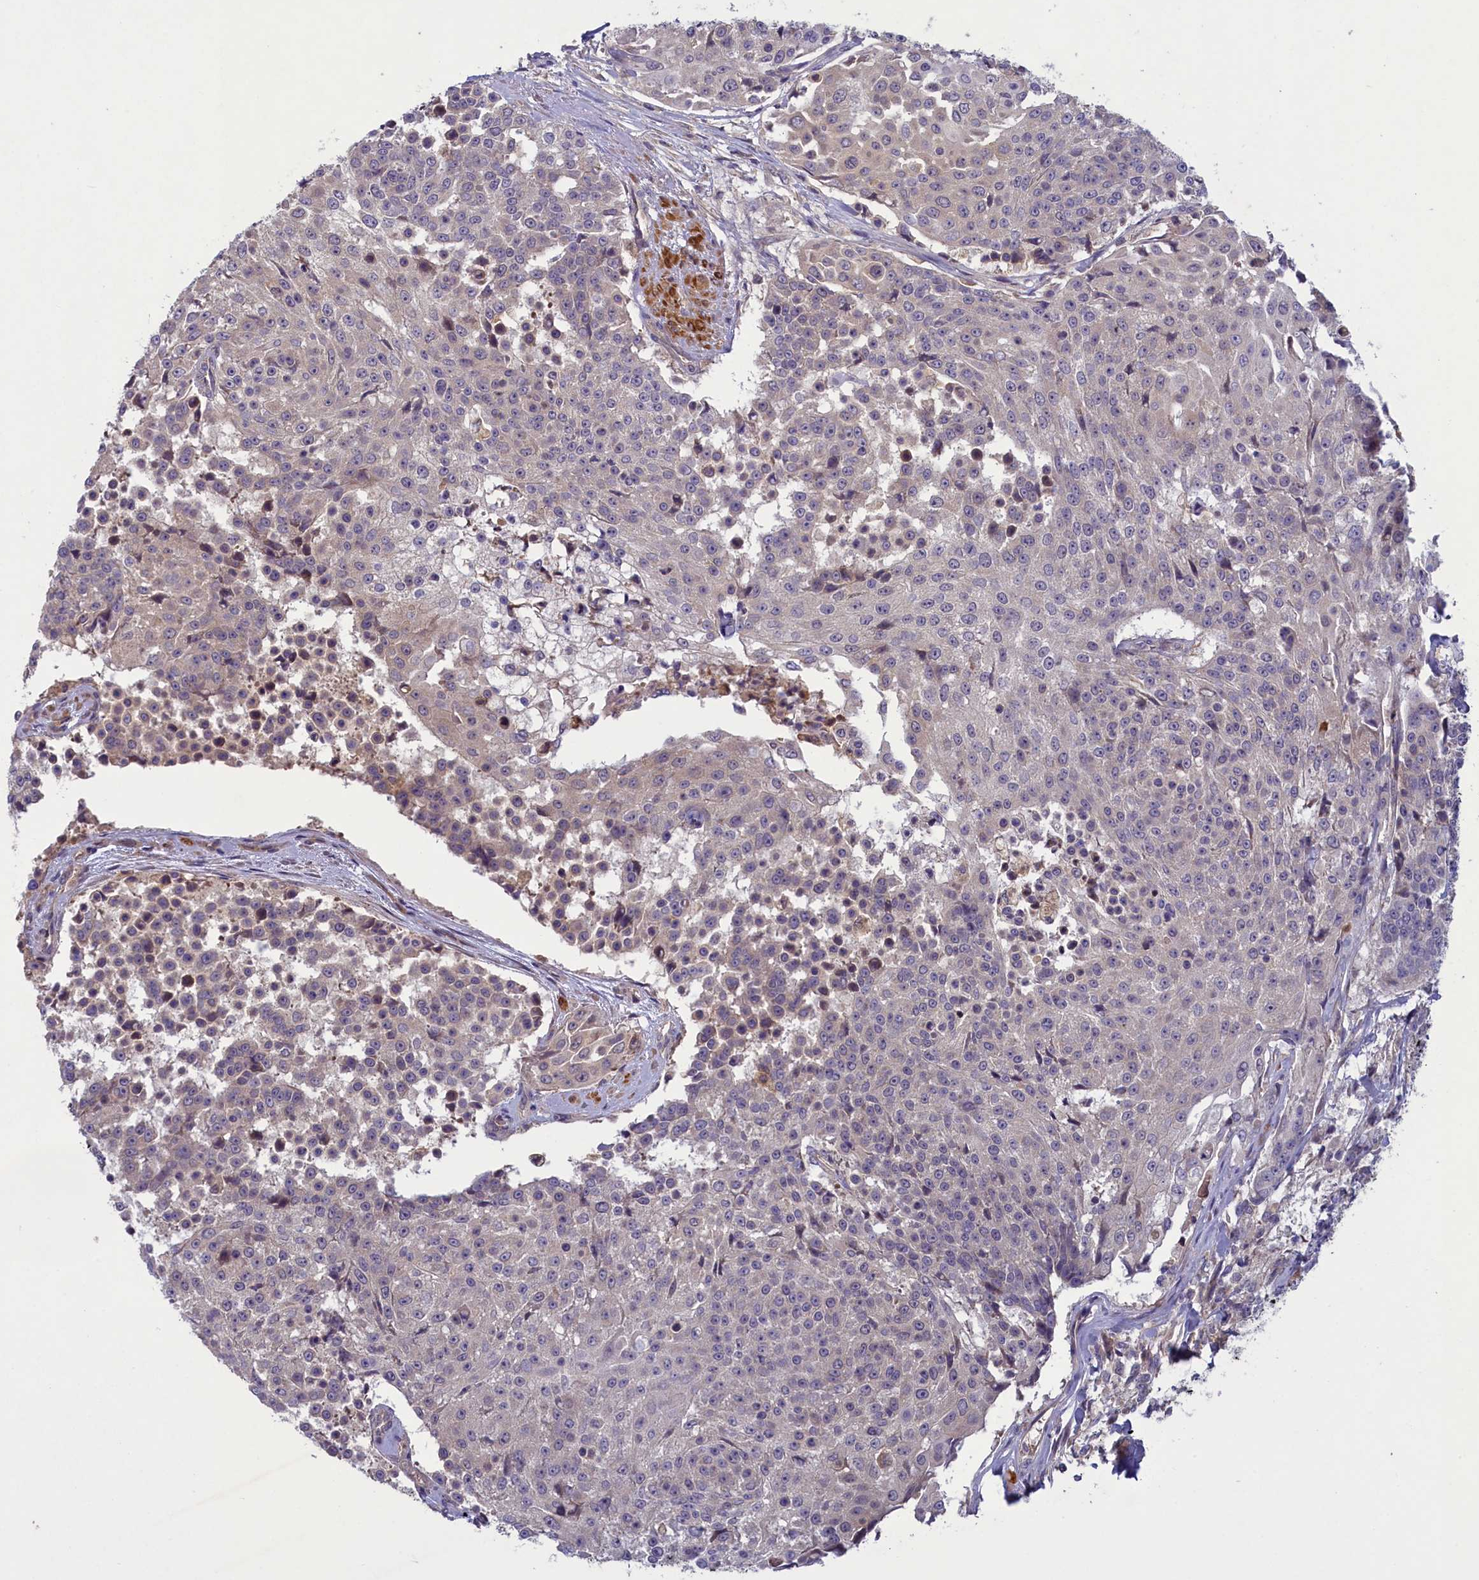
{"staining": {"intensity": "negative", "quantity": "none", "location": "none"}, "tissue": "urothelial cancer", "cell_type": "Tumor cells", "image_type": "cancer", "snomed": [{"axis": "morphology", "description": "Urothelial carcinoma, High grade"}, {"axis": "topography", "description": "Urinary bladder"}], "caption": "The image exhibits no significant positivity in tumor cells of high-grade urothelial carcinoma.", "gene": "NUBP1", "patient": {"sex": "female", "age": 63}}